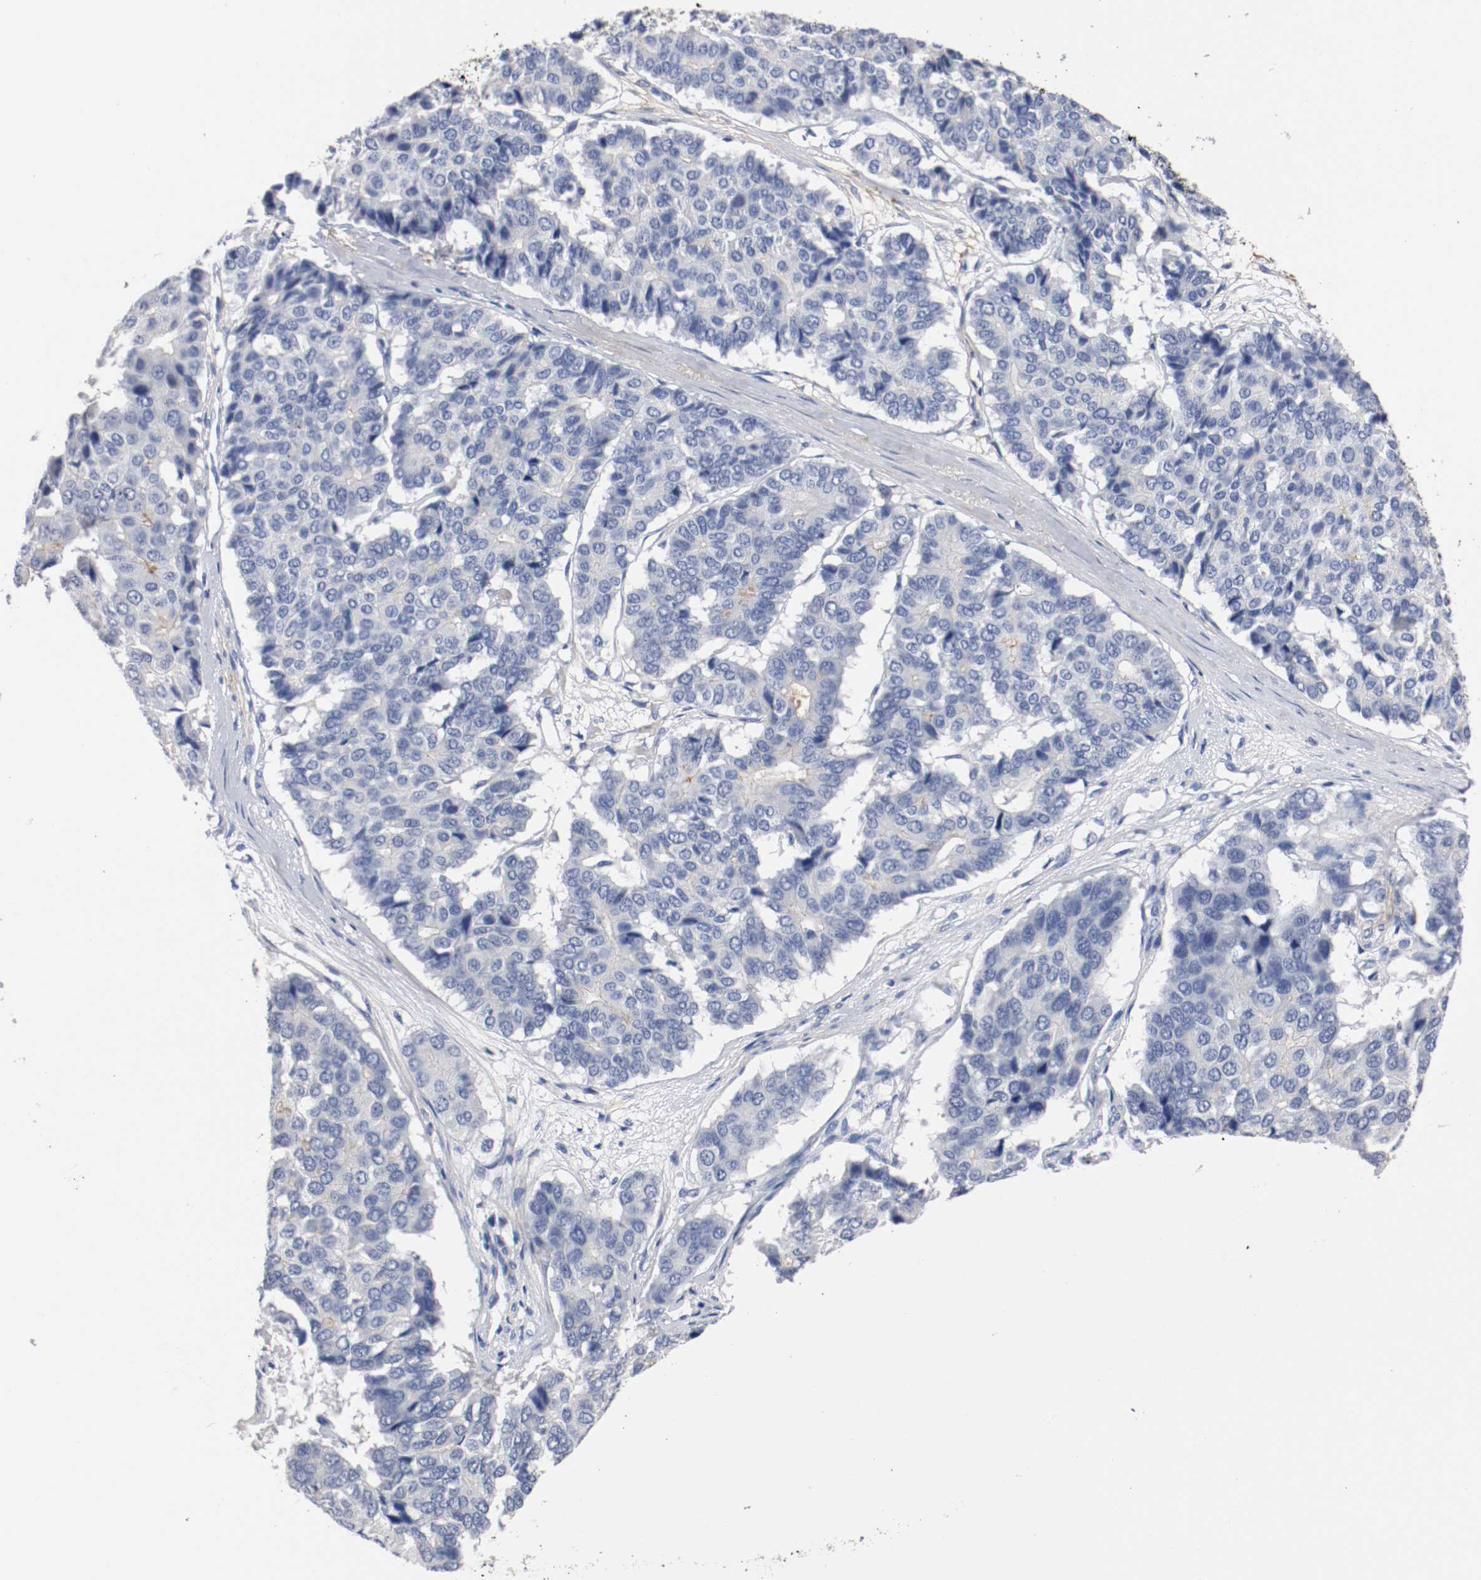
{"staining": {"intensity": "negative", "quantity": "none", "location": "none"}, "tissue": "pancreatic cancer", "cell_type": "Tumor cells", "image_type": "cancer", "snomed": [{"axis": "morphology", "description": "Adenocarcinoma, NOS"}, {"axis": "topography", "description": "Pancreas"}], "caption": "An image of human adenocarcinoma (pancreatic) is negative for staining in tumor cells.", "gene": "TNC", "patient": {"sex": "male", "age": 50}}